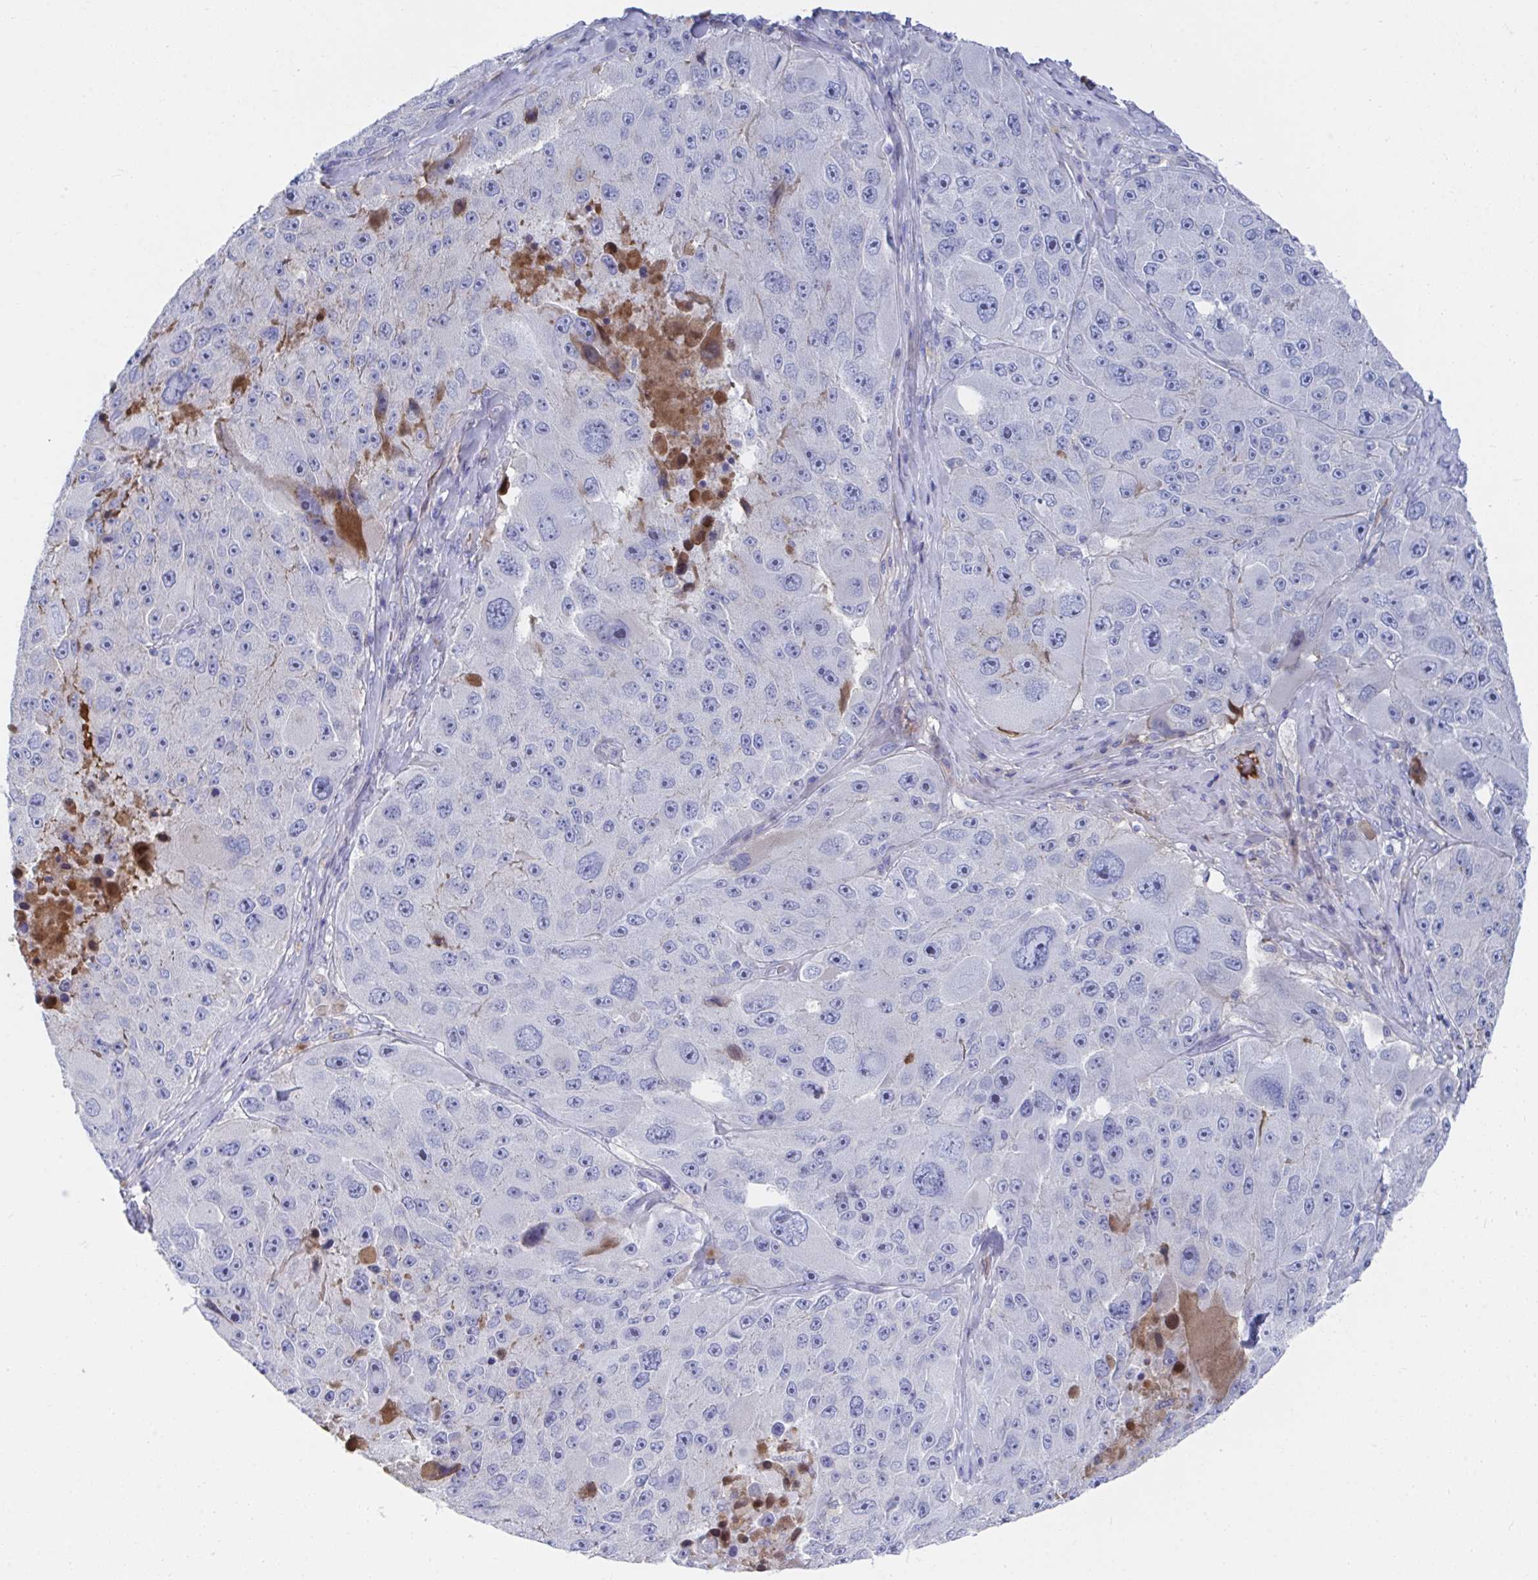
{"staining": {"intensity": "negative", "quantity": "none", "location": "none"}, "tissue": "melanoma", "cell_type": "Tumor cells", "image_type": "cancer", "snomed": [{"axis": "morphology", "description": "Malignant melanoma, Metastatic site"}, {"axis": "topography", "description": "Lymph node"}], "caption": "A micrograph of melanoma stained for a protein shows no brown staining in tumor cells.", "gene": "TNFAIP6", "patient": {"sex": "male", "age": 62}}